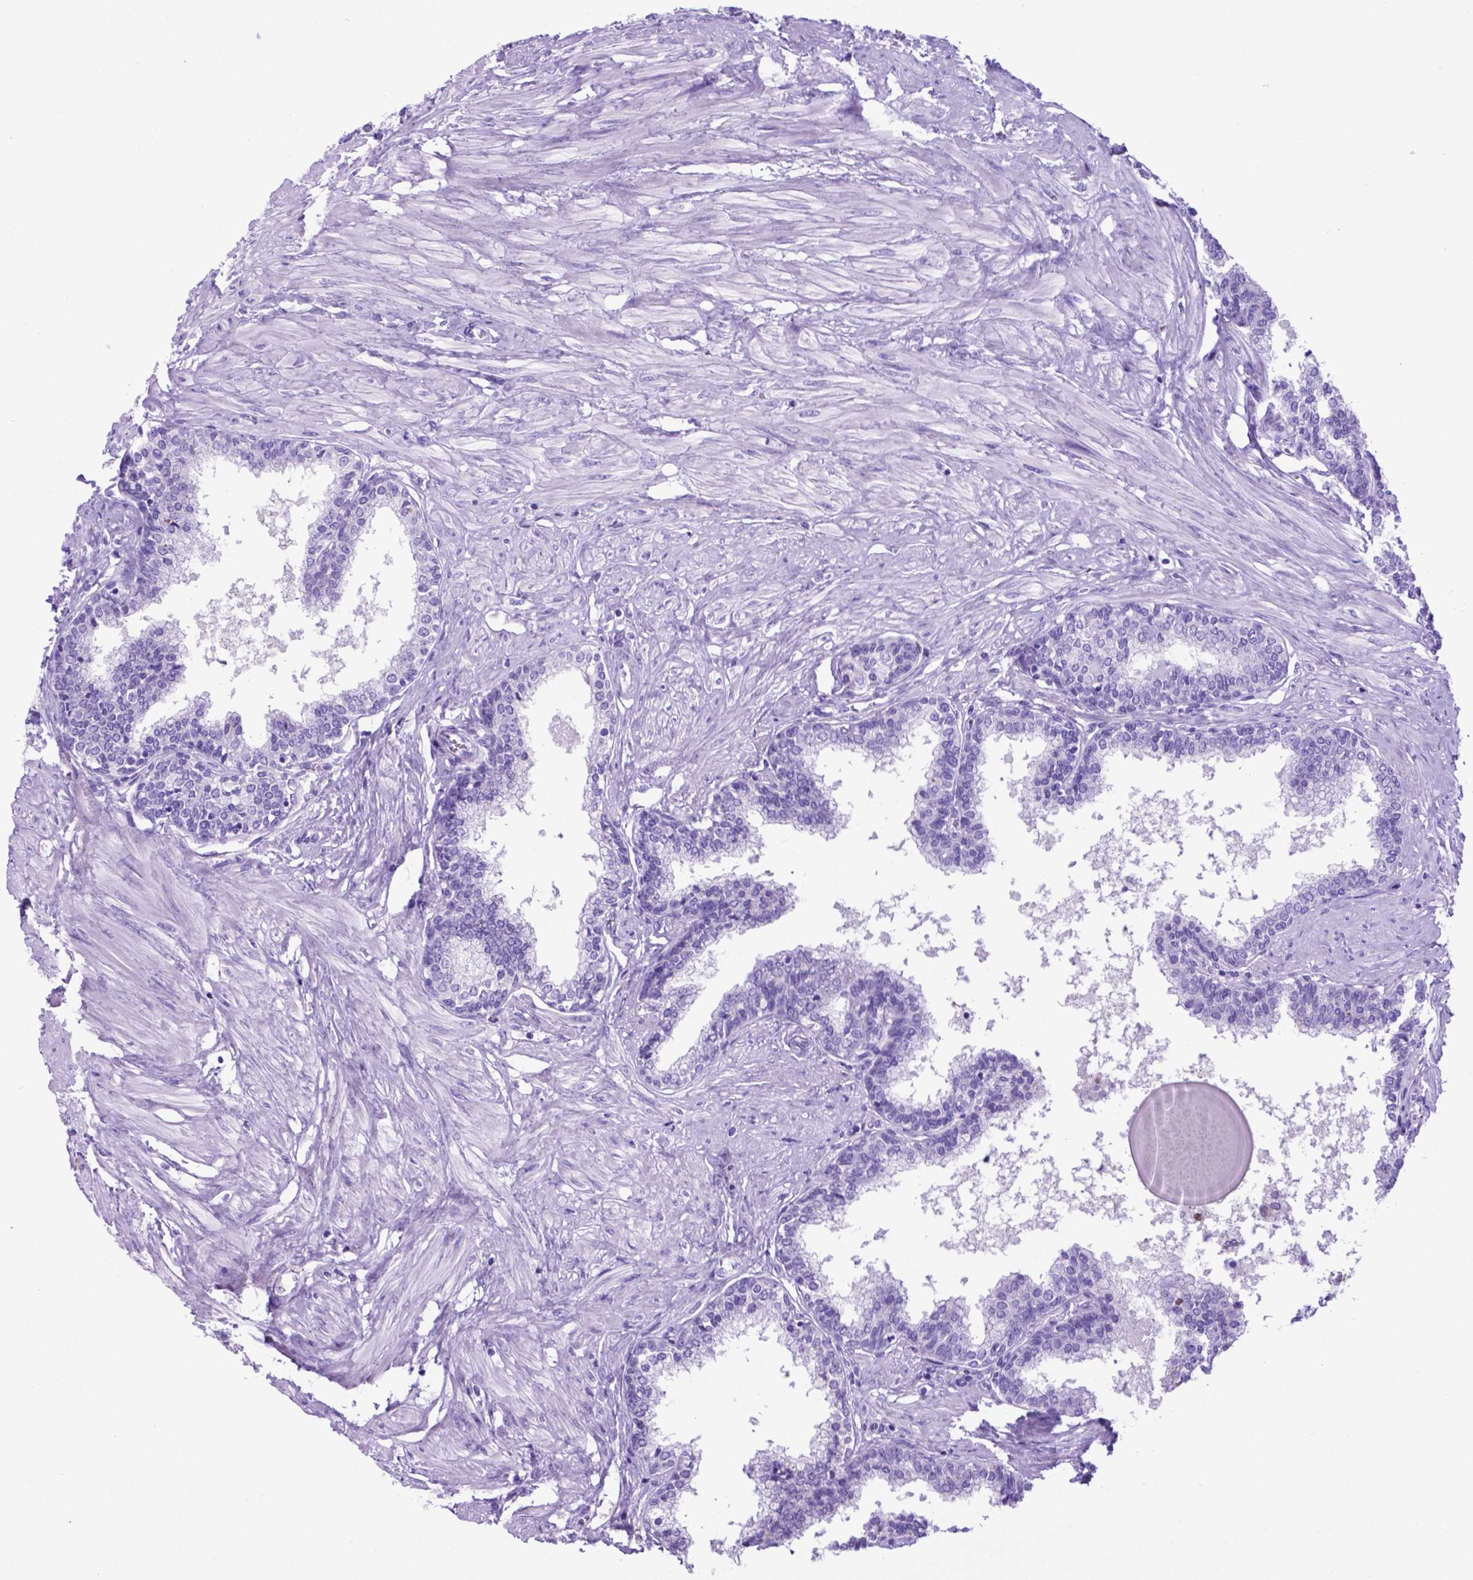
{"staining": {"intensity": "negative", "quantity": "none", "location": "none"}, "tissue": "prostate", "cell_type": "Glandular cells", "image_type": "normal", "snomed": [{"axis": "morphology", "description": "Normal tissue, NOS"}, {"axis": "topography", "description": "Prostate"}], "caption": "Prostate was stained to show a protein in brown. There is no significant positivity in glandular cells. Brightfield microscopy of immunohistochemistry (IHC) stained with DAB (3,3'-diaminobenzidine) (brown) and hematoxylin (blue), captured at high magnification.", "gene": "LZTR1", "patient": {"sex": "male", "age": 55}}